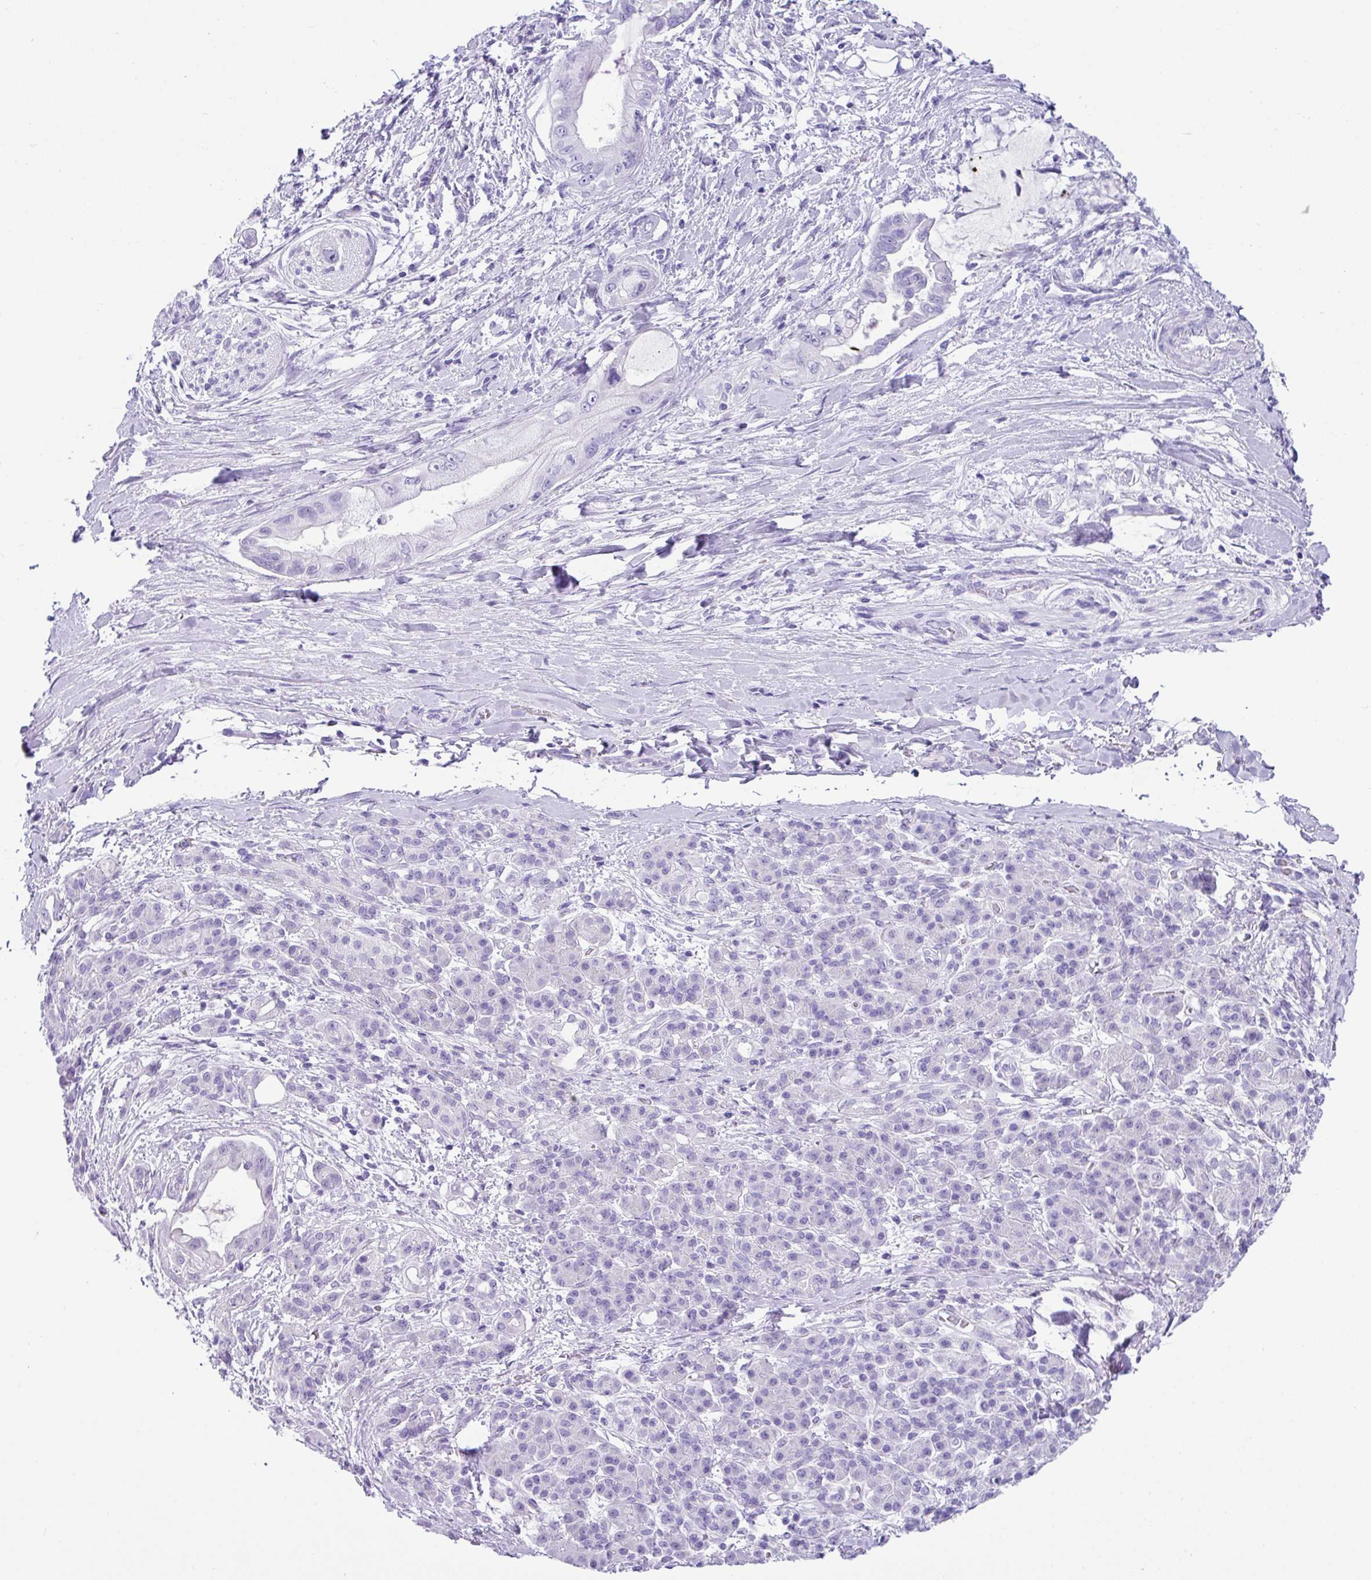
{"staining": {"intensity": "negative", "quantity": "none", "location": "none"}, "tissue": "pancreatic cancer", "cell_type": "Tumor cells", "image_type": "cancer", "snomed": [{"axis": "morphology", "description": "Adenocarcinoma, NOS"}, {"axis": "topography", "description": "Pancreas"}], "caption": "This is a photomicrograph of immunohistochemistry (IHC) staining of adenocarcinoma (pancreatic), which shows no expression in tumor cells.", "gene": "ZG16", "patient": {"sex": "male", "age": 48}}